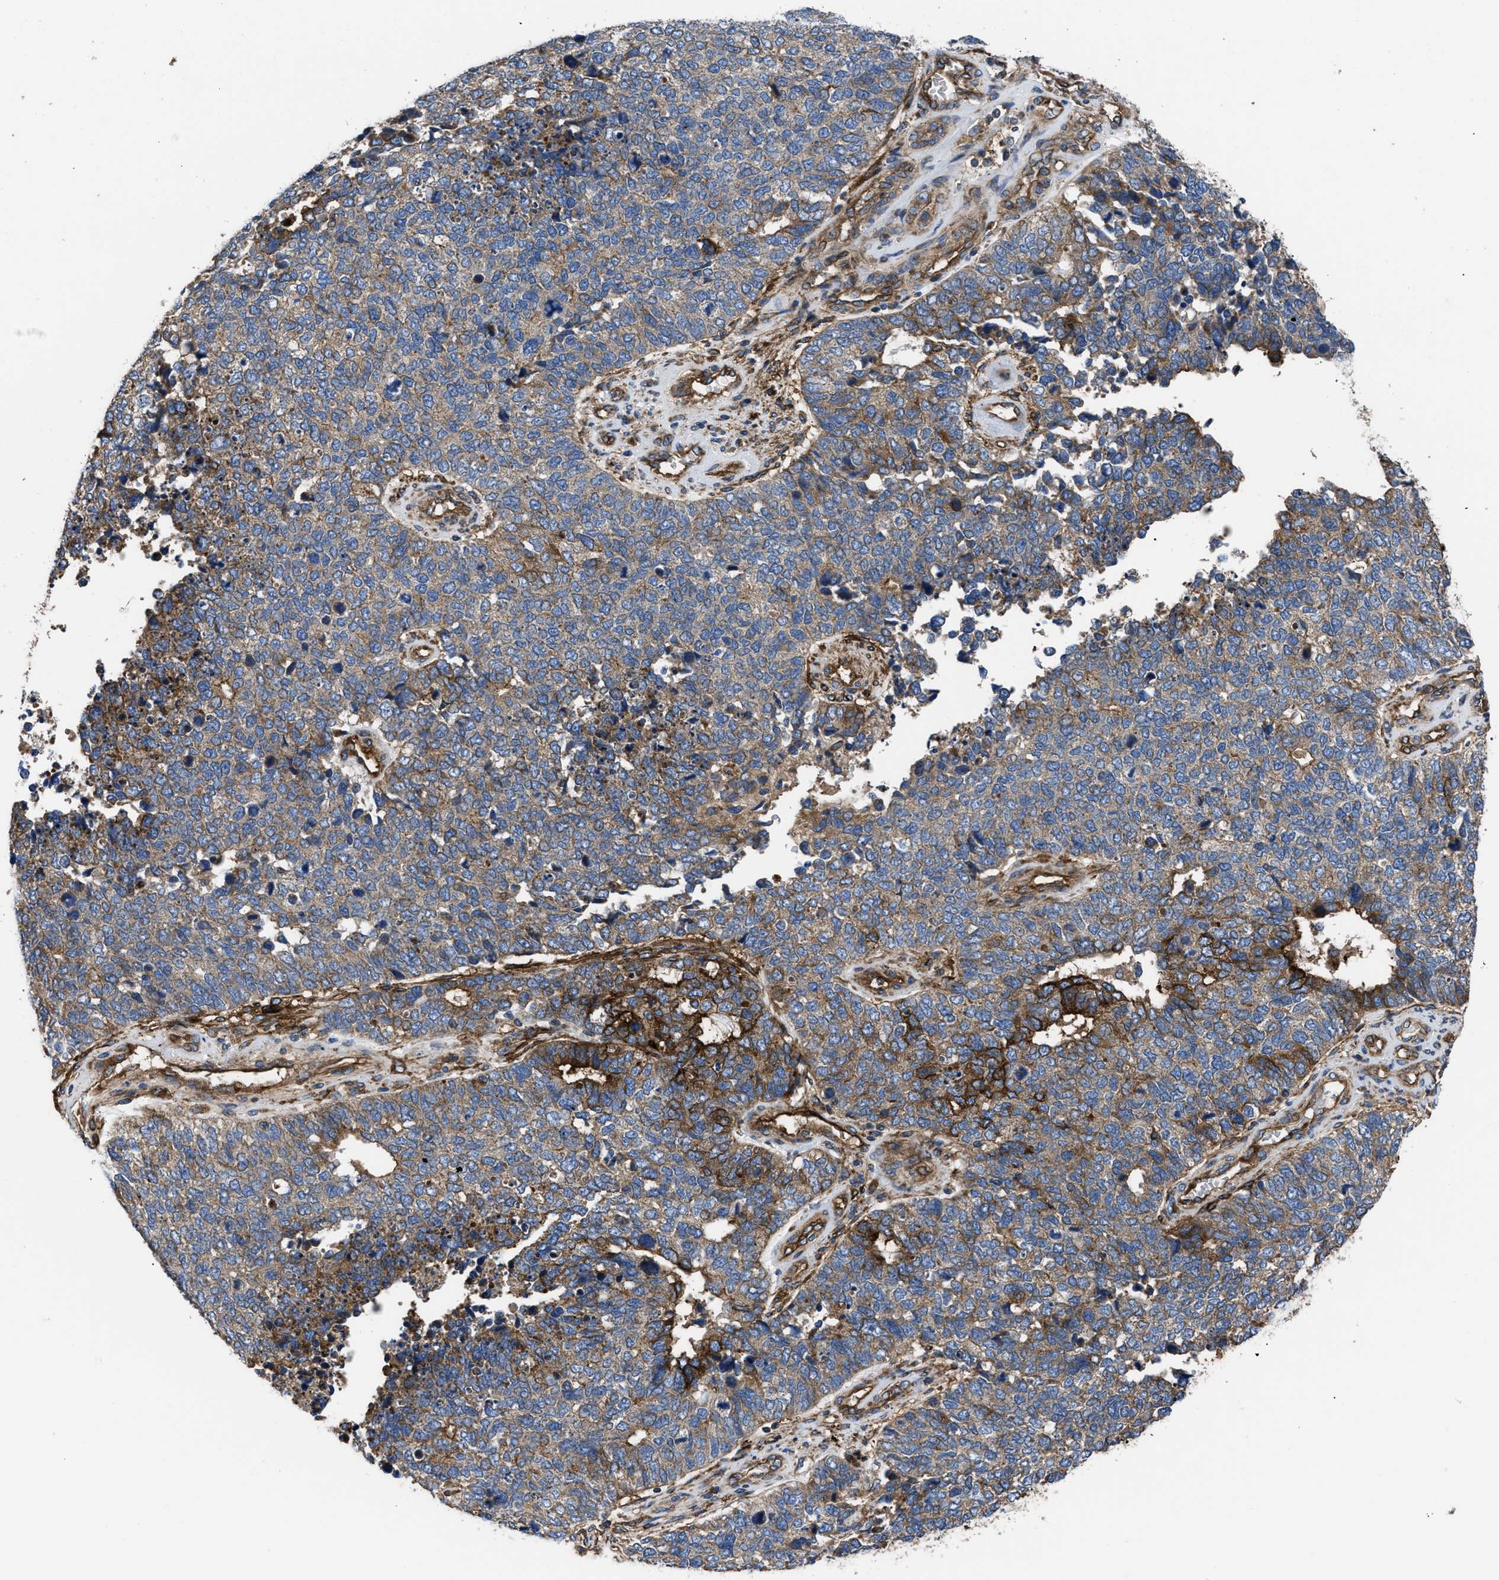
{"staining": {"intensity": "strong", "quantity": "<25%", "location": "cytoplasmic/membranous"}, "tissue": "cervical cancer", "cell_type": "Tumor cells", "image_type": "cancer", "snomed": [{"axis": "morphology", "description": "Squamous cell carcinoma, NOS"}, {"axis": "topography", "description": "Cervix"}], "caption": "Approximately <25% of tumor cells in cervical cancer (squamous cell carcinoma) demonstrate strong cytoplasmic/membranous protein staining as visualized by brown immunohistochemical staining.", "gene": "NT5E", "patient": {"sex": "female", "age": 63}}